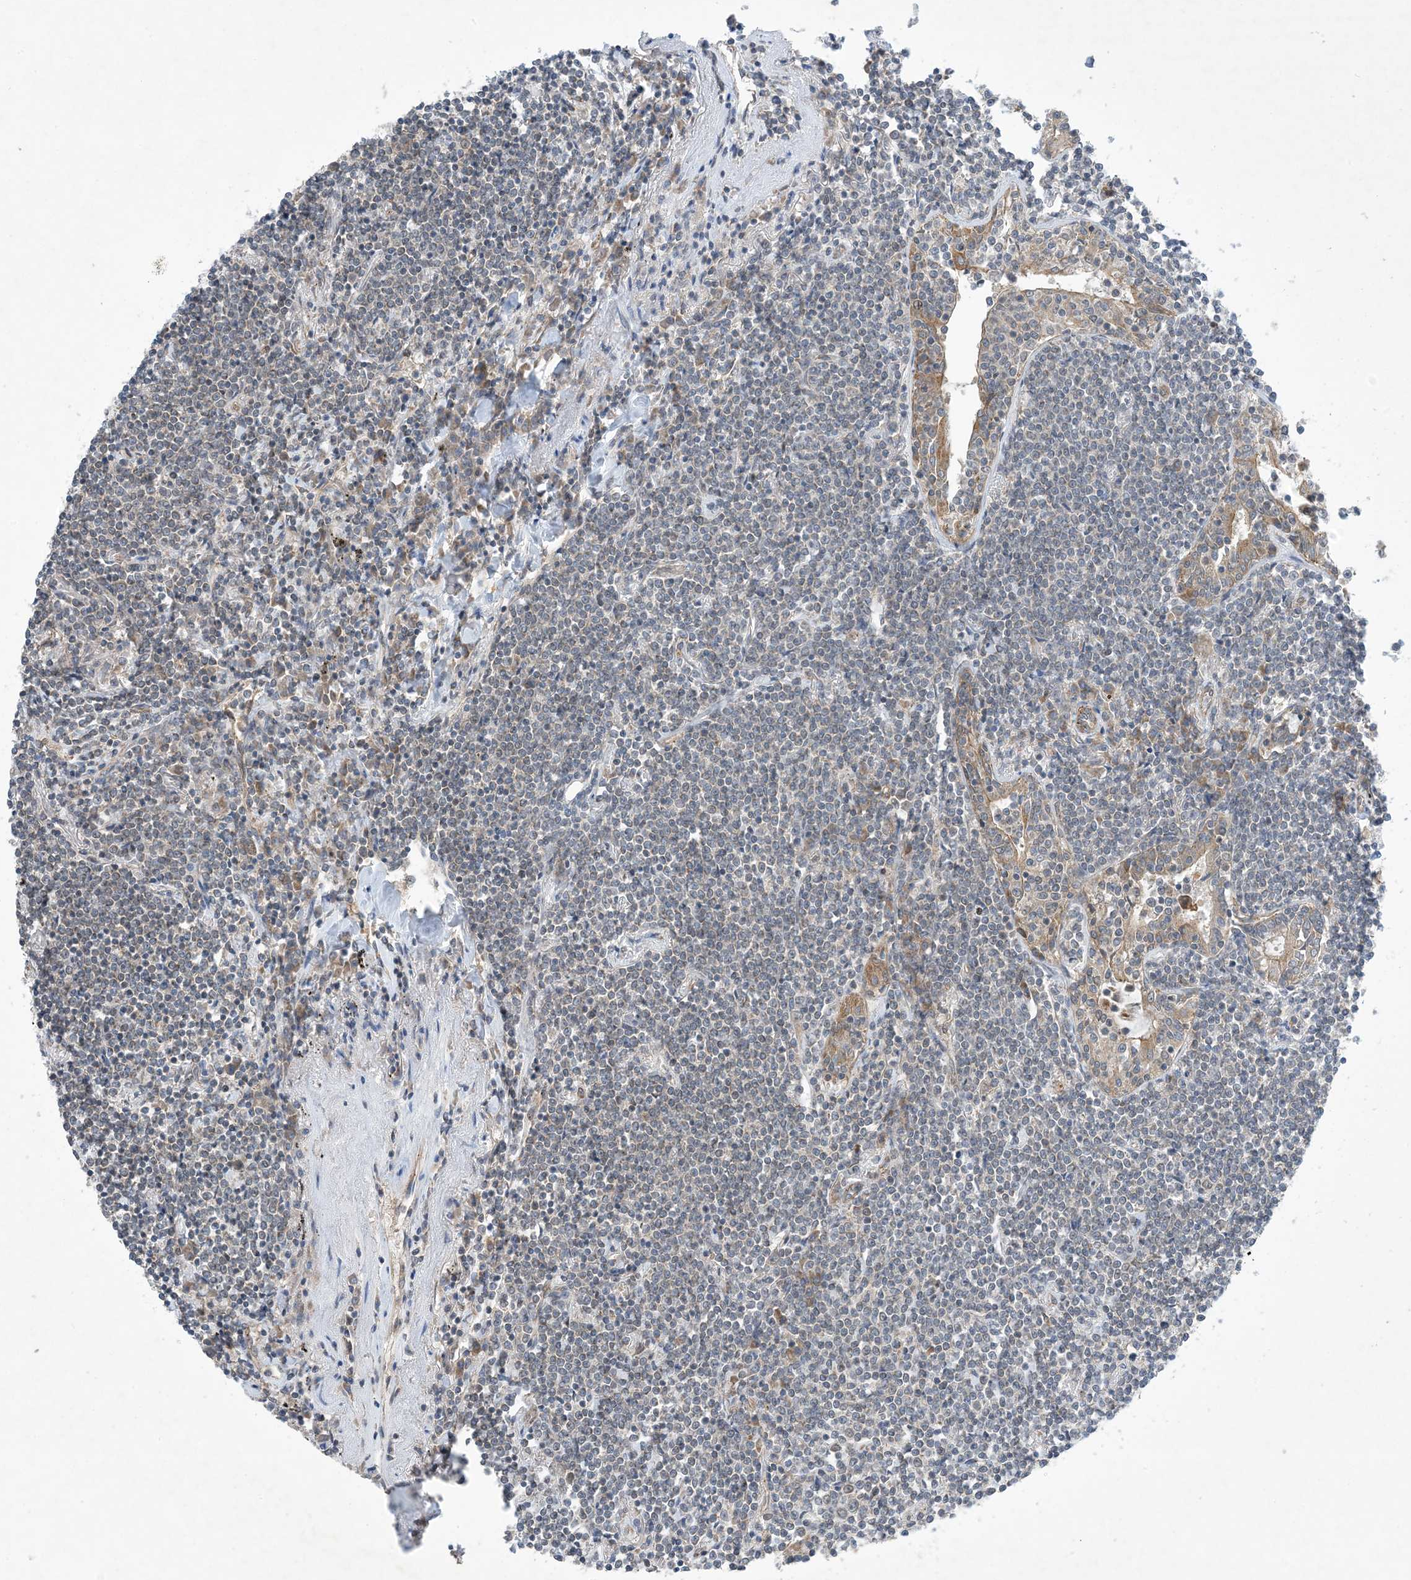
{"staining": {"intensity": "negative", "quantity": "none", "location": "none"}, "tissue": "lymphoma", "cell_type": "Tumor cells", "image_type": "cancer", "snomed": [{"axis": "morphology", "description": "Malignant lymphoma, non-Hodgkin's type, Low grade"}, {"axis": "topography", "description": "Lung"}], "caption": "IHC histopathology image of neoplastic tissue: human lymphoma stained with DAB reveals no significant protein expression in tumor cells.", "gene": "EHBP1", "patient": {"sex": "female", "age": 71}}